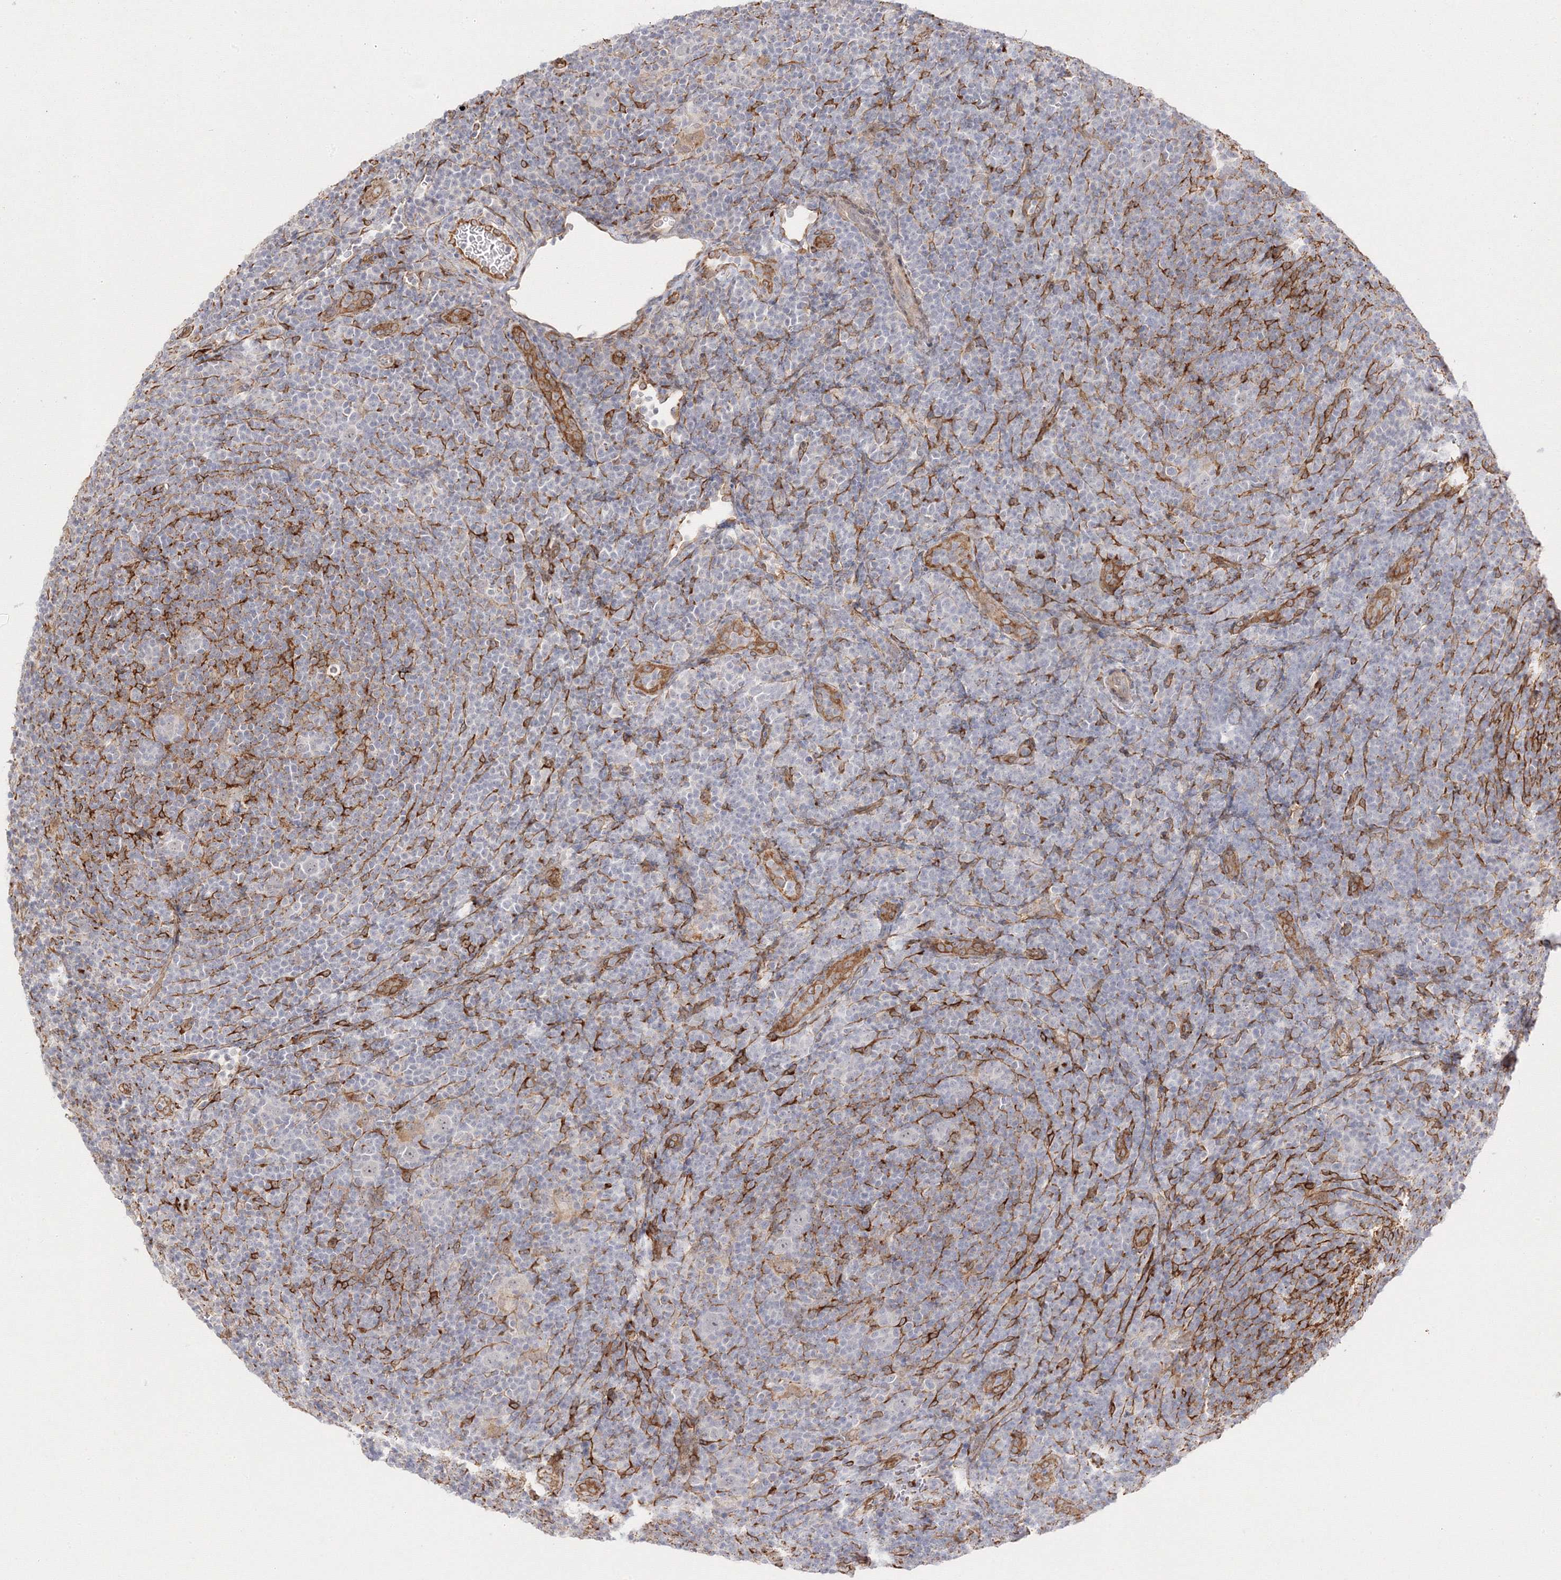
{"staining": {"intensity": "negative", "quantity": "none", "location": "none"}, "tissue": "lymphoma", "cell_type": "Tumor cells", "image_type": "cancer", "snomed": [{"axis": "morphology", "description": "Hodgkin's disease, NOS"}, {"axis": "topography", "description": "Lymph node"}], "caption": "DAB (3,3'-diaminobenzidine) immunohistochemical staining of Hodgkin's disease reveals no significant positivity in tumor cells. The staining is performed using DAB brown chromogen with nuclei counter-stained in using hematoxylin.", "gene": "C2CD2", "patient": {"sex": "female", "age": 57}}